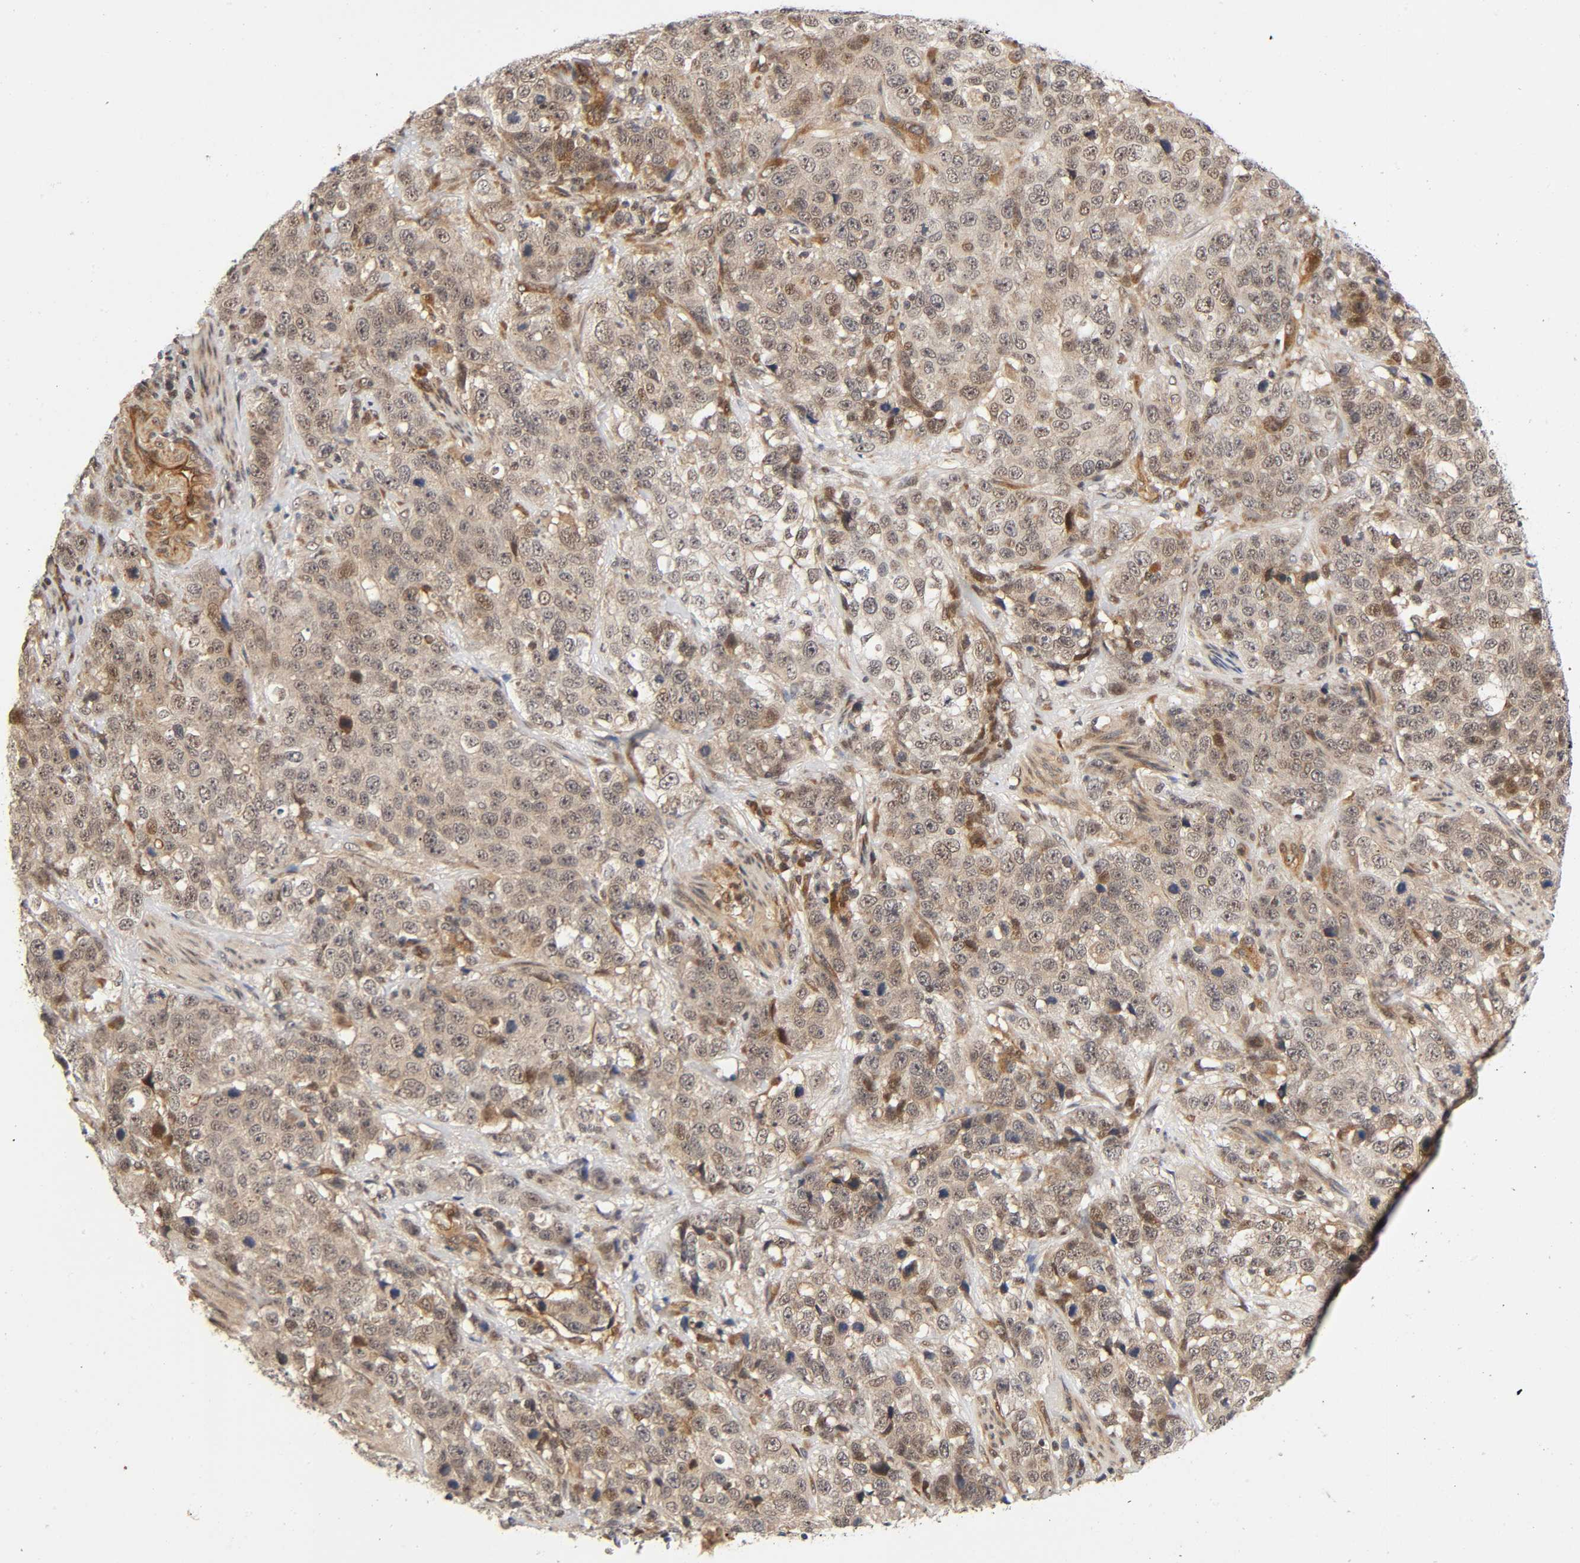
{"staining": {"intensity": "weak", "quantity": ">75%", "location": "cytoplasmic/membranous"}, "tissue": "stomach cancer", "cell_type": "Tumor cells", "image_type": "cancer", "snomed": [{"axis": "morphology", "description": "Normal tissue, NOS"}, {"axis": "morphology", "description": "Adenocarcinoma, NOS"}, {"axis": "topography", "description": "Stomach"}], "caption": "Immunohistochemical staining of stomach cancer reveals low levels of weak cytoplasmic/membranous protein expression in approximately >75% of tumor cells. (DAB (3,3'-diaminobenzidine) = brown stain, brightfield microscopy at high magnification).", "gene": "IQCJ-SCHIP1", "patient": {"sex": "male", "age": 48}}